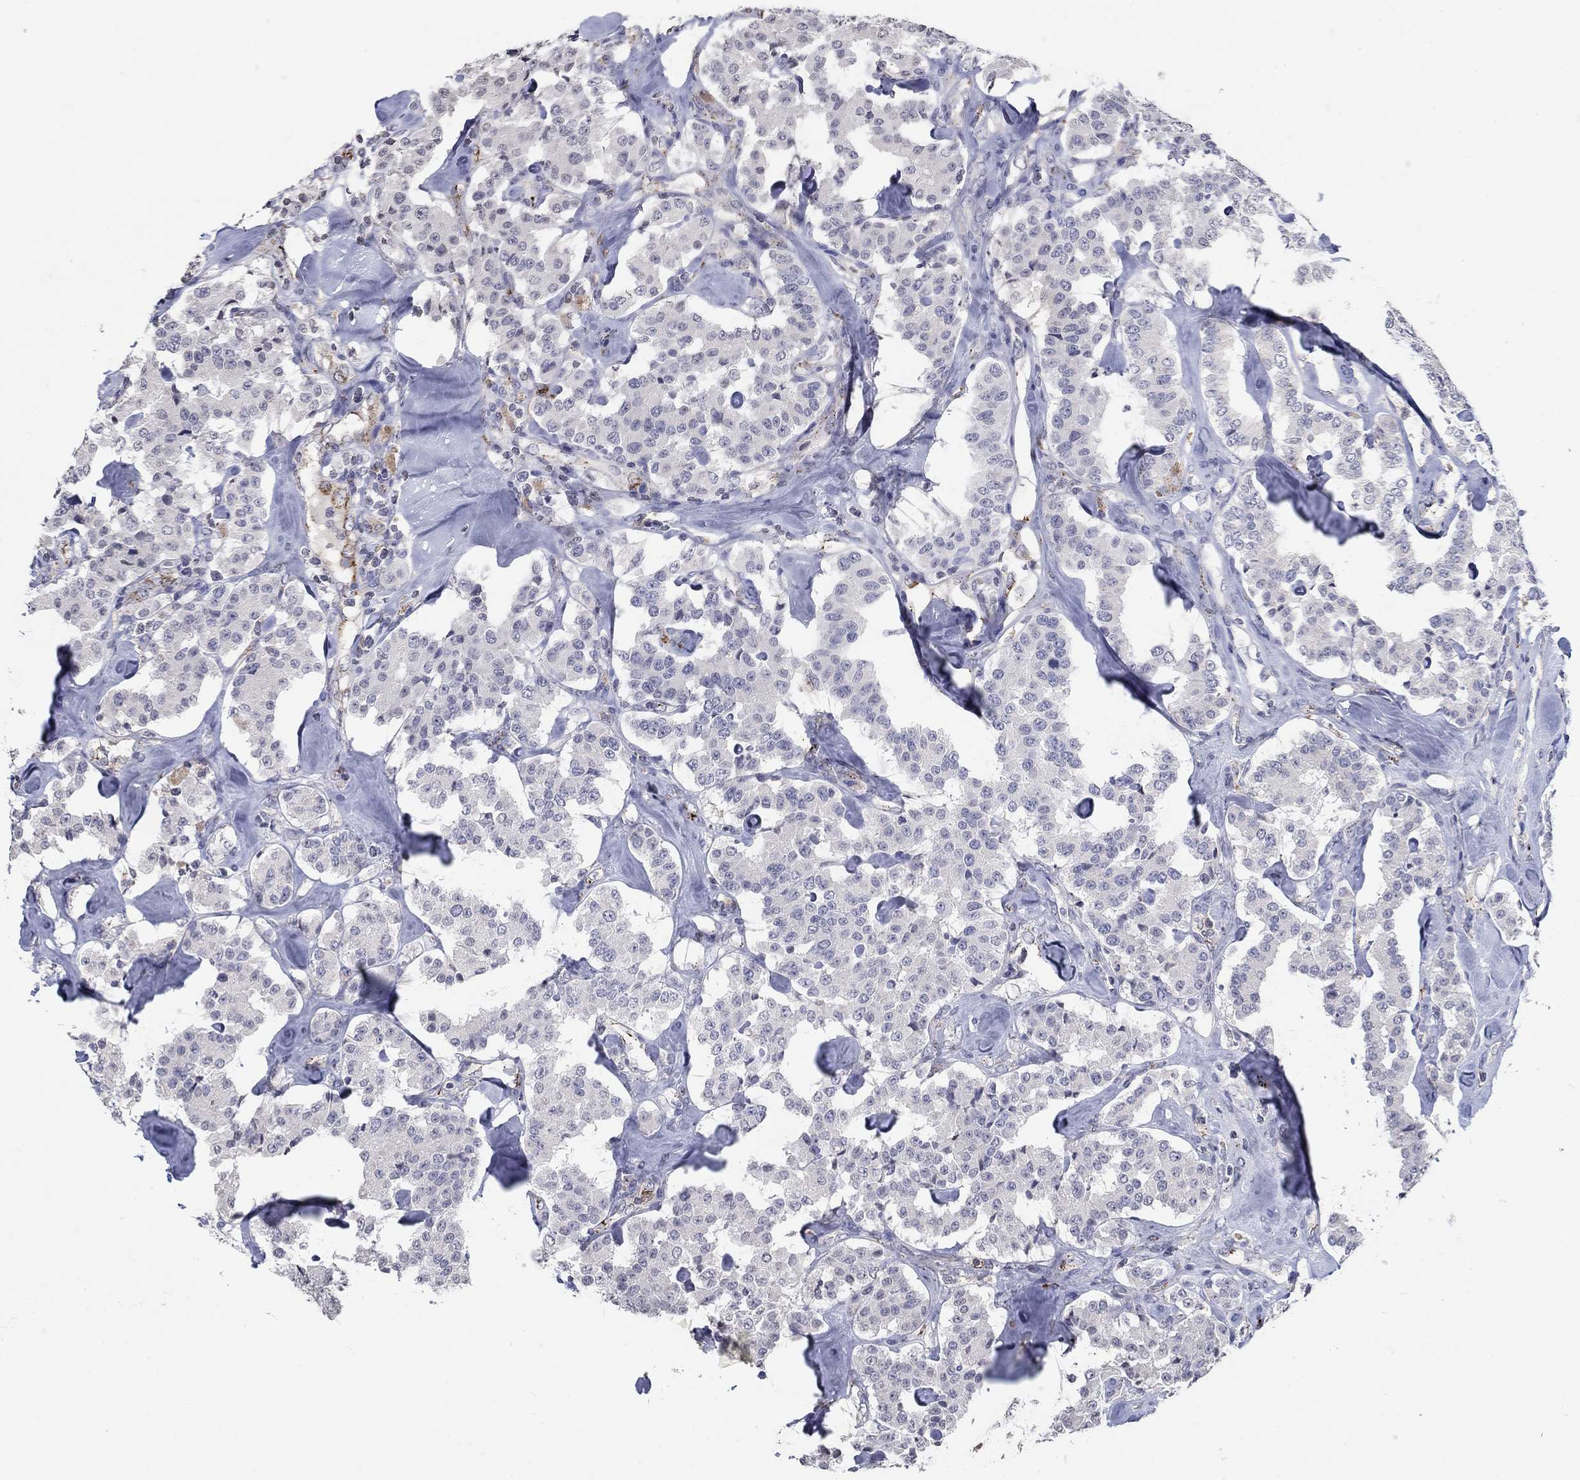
{"staining": {"intensity": "negative", "quantity": "none", "location": "none"}, "tissue": "carcinoid", "cell_type": "Tumor cells", "image_type": "cancer", "snomed": [{"axis": "morphology", "description": "Carcinoid, malignant, NOS"}, {"axis": "topography", "description": "Pancreas"}], "caption": "Immunohistochemistry (IHC) of malignant carcinoid exhibits no expression in tumor cells.", "gene": "TINAG", "patient": {"sex": "male", "age": 41}}